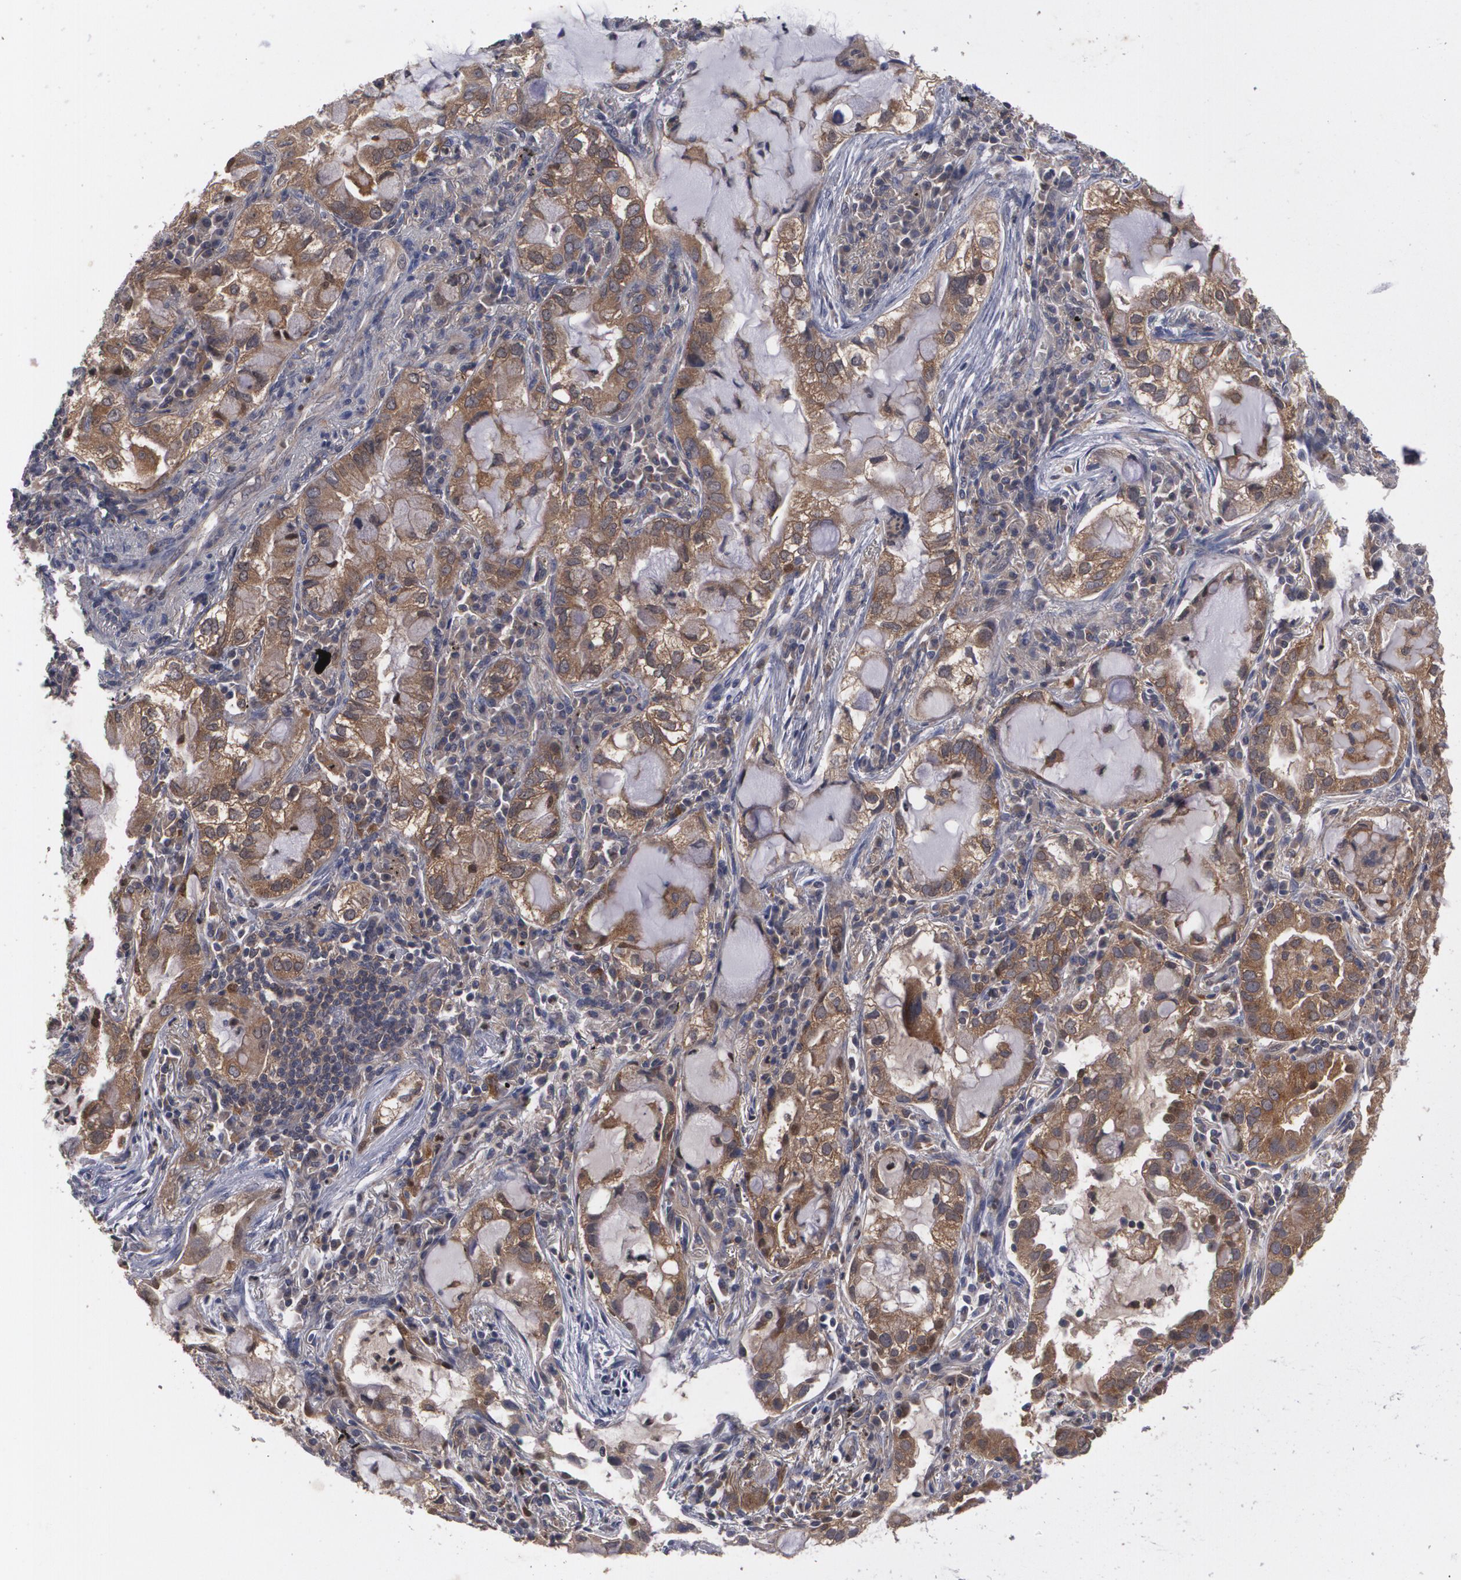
{"staining": {"intensity": "moderate", "quantity": ">75%", "location": "cytoplasmic/membranous"}, "tissue": "lung cancer", "cell_type": "Tumor cells", "image_type": "cancer", "snomed": [{"axis": "morphology", "description": "Adenocarcinoma, NOS"}, {"axis": "topography", "description": "Lung"}], "caption": "Moderate cytoplasmic/membranous protein staining is identified in approximately >75% of tumor cells in lung adenocarcinoma.", "gene": "HTT", "patient": {"sex": "female", "age": 50}}